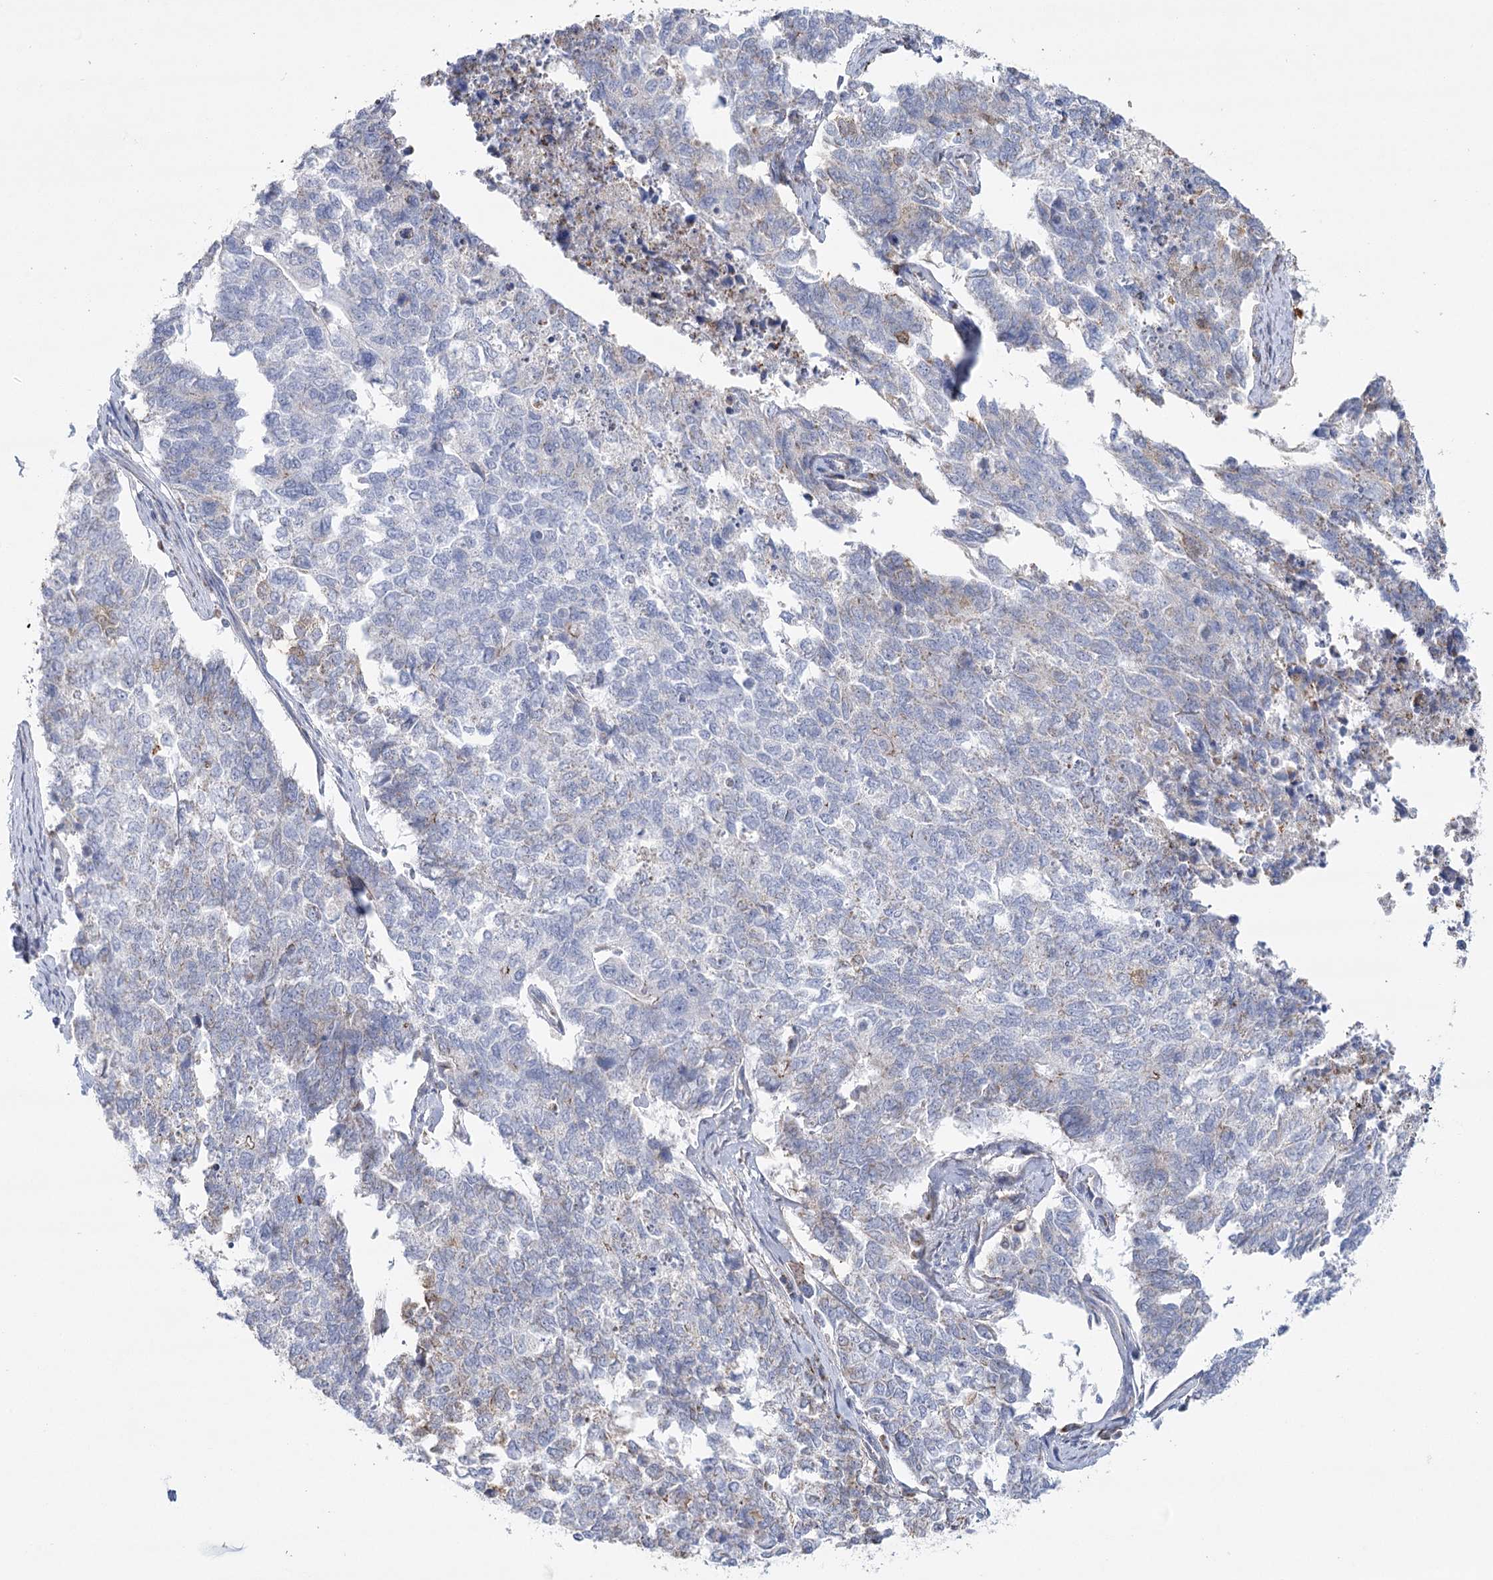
{"staining": {"intensity": "weak", "quantity": "<25%", "location": "cytoplasmic/membranous"}, "tissue": "cervical cancer", "cell_type": "Tumor cells", "image_type": "cancer", "snomed": [{"axis": "morphology", "description": "Squamous cell carcinoma, NOS"}, {"axis": "topography", "description": "Cervix"}], "caption": "The image displays no staining of tumor cells in cervical cancer (squamous cell carcinoma).", "gene": "SNX7", "patient": {"sex": "female", "age": 63}}